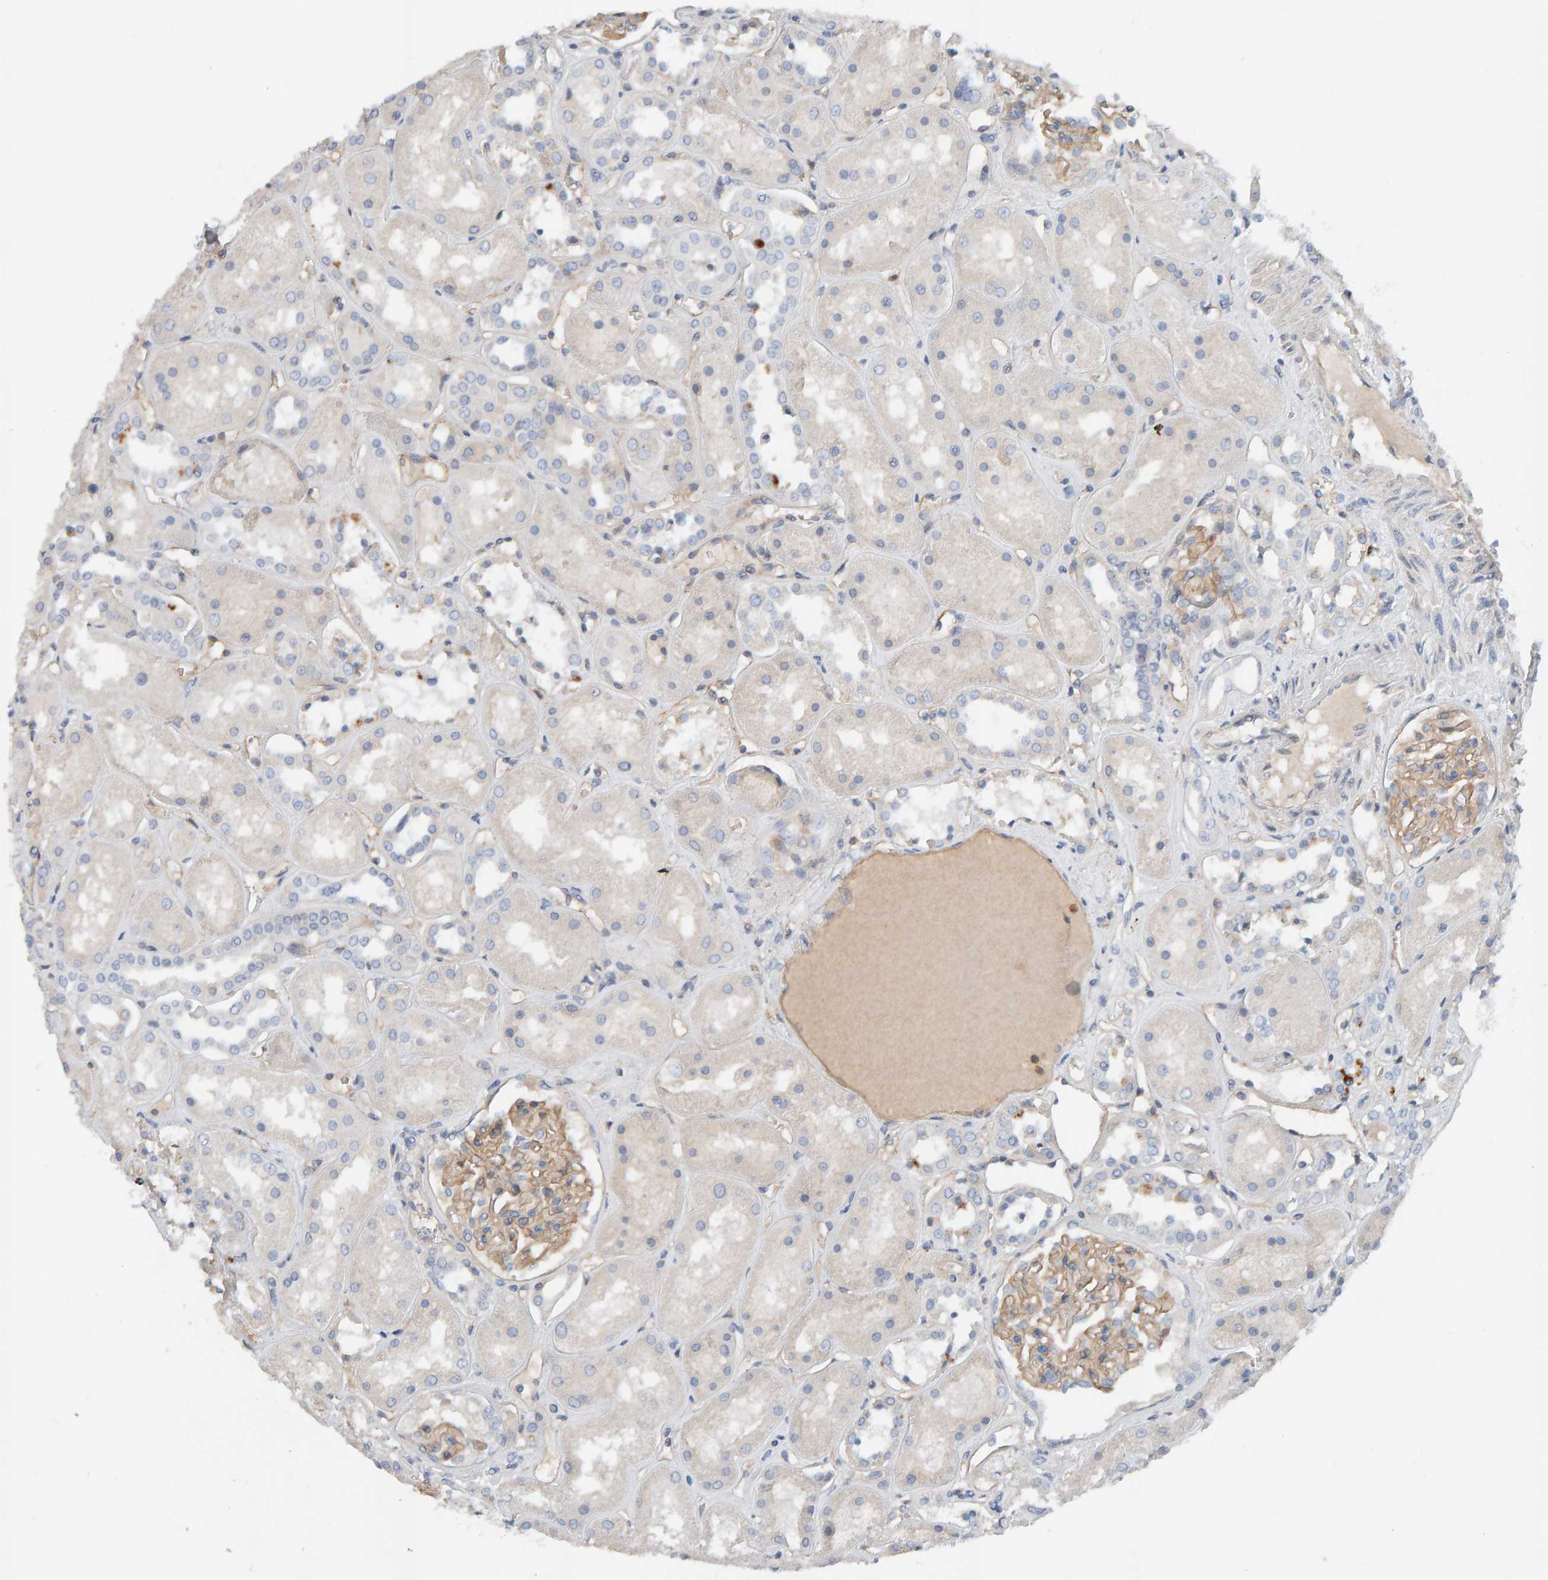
{"staining": {"intensity": "weak", "quantity": ">75%", "location": "cytoplasmic/membranous"}, "tissue": "kidney", "cell_type": "Cells in glomeruli", "image_type": "normal", "snomed": [{"axis": "morphology", "description": "Normal tissue, NOS"}, {"axis": "topography", "description": "Kidney"}], "caption": "Brown immunohistochemical staining in unremarkable human kidney demonstrates weak cytoplasmic/membranous positivity in about >75% of cells in glomeruli. (DAB IHC, brown staining for protein, blue staining for nuclei).", "gene": "FYN", "patient": {"sex": "male", "age": 70}}